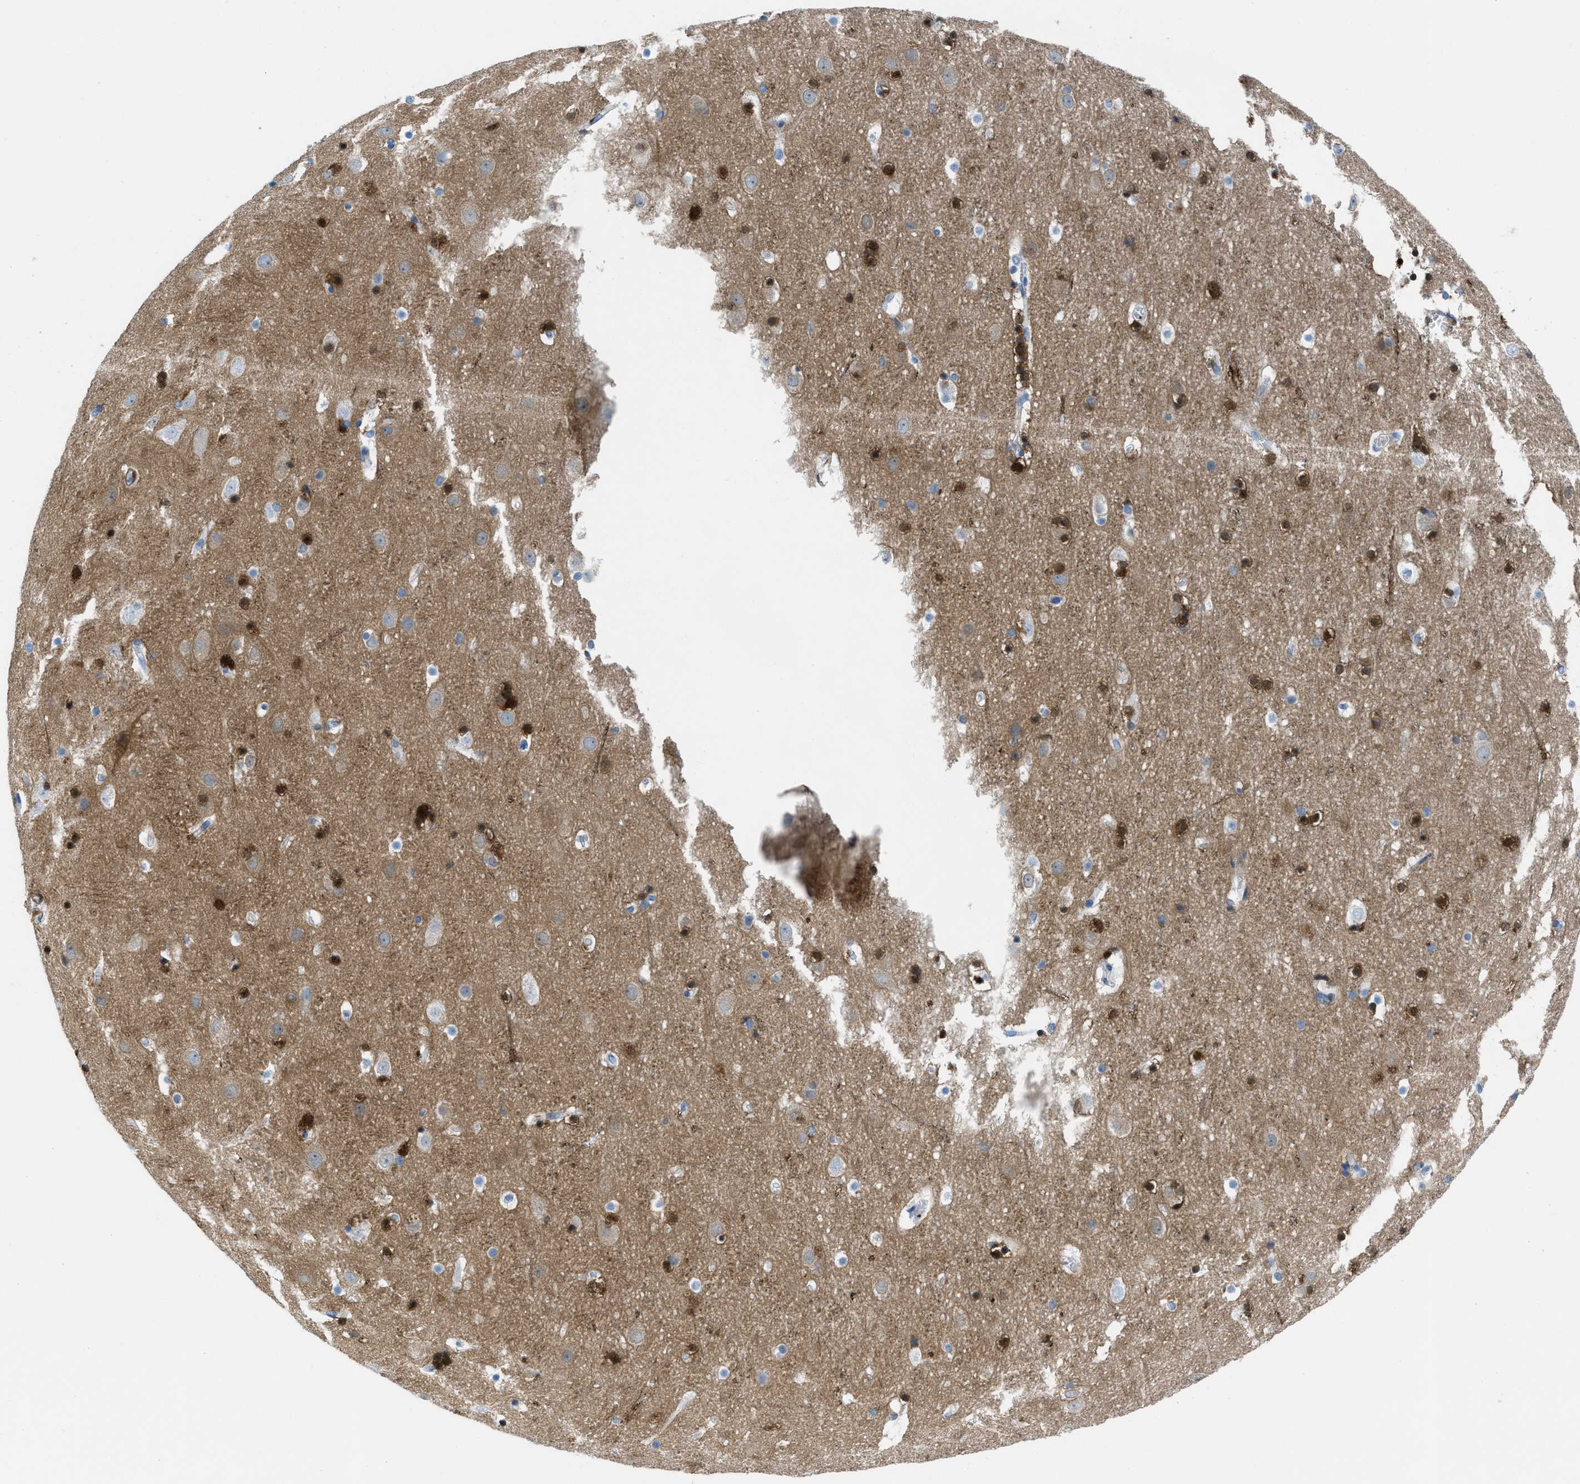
{"staining": {"intensity": "negative", "quantity": "none", "location": "none"}, "tissue": "cerebral cortex", "cell_type": "Endothelial cells", "image_type": "normal", "snomed": [{"axis": "morphology", "description": "Normal tissue, NOS"}, {"axis": "topography", "description": "Cerebral cortex"}], "caption": "Photomicrograph shows no significant protein staining in endothelial cells of normal cerebral cortex. (DAB (3,3'-diaminobenzidine) IHC, high magnification).", "gene": "MAPRE2", "patient": {"sex": "male", "age": 45}}